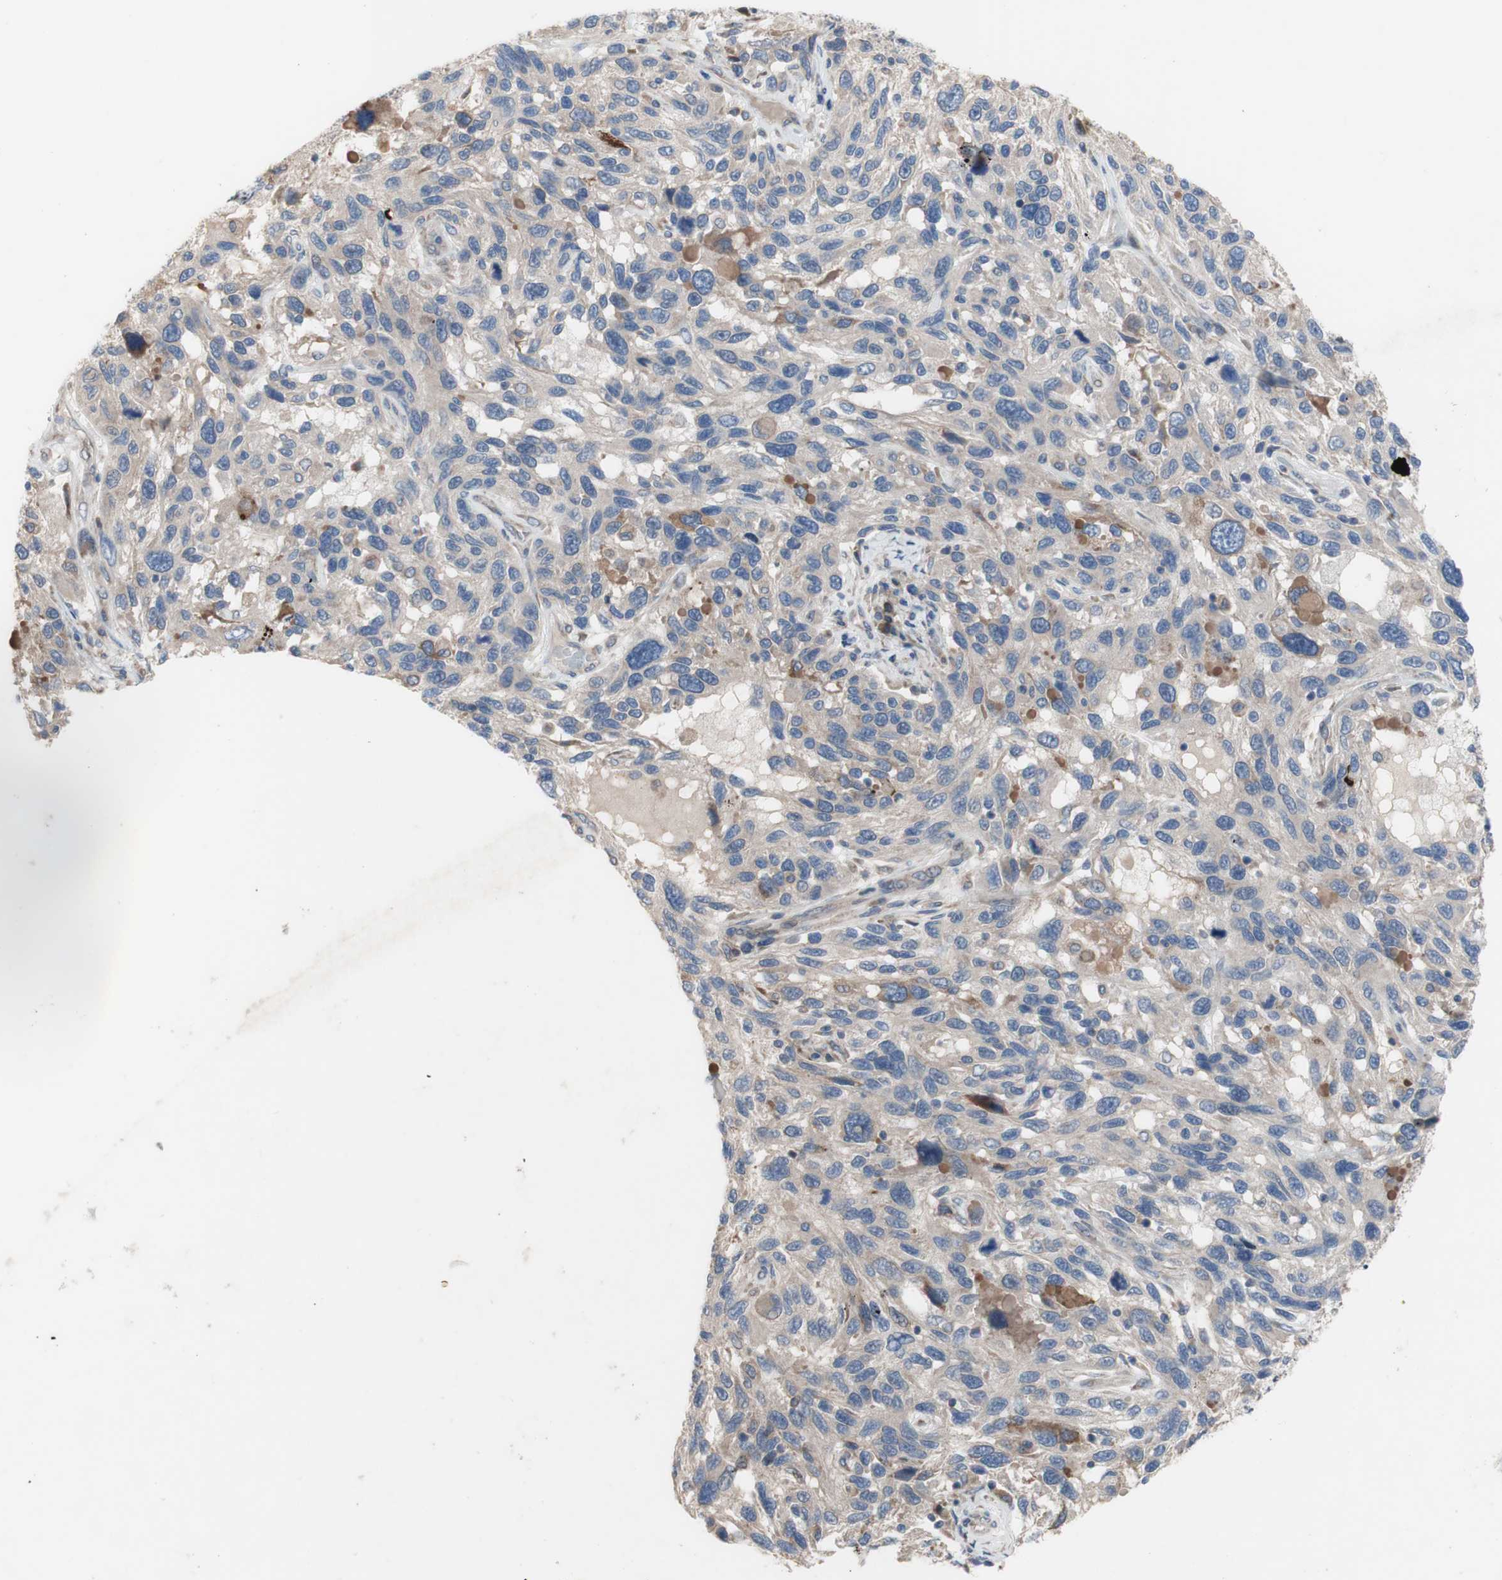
{"staining": {"intensity": "negative", "quantity": "none", "location": "none"}, "tissue": "melanoma", "cell_type": "Tumor cells", "image_type": "cancer", "snomed": [{"axis": "morphology", "description": "Malignant melanoma, NOS"}, {"axis": "topography", "description": "Skin"}], "caption": "DAB (3,3'-diaminobenzidine) immunohistochemical staining of malignant melanoma reveals no significant staining in tumor cells.", "gene": "TTC14", "patient": {"sex": "male", "age": 53}}